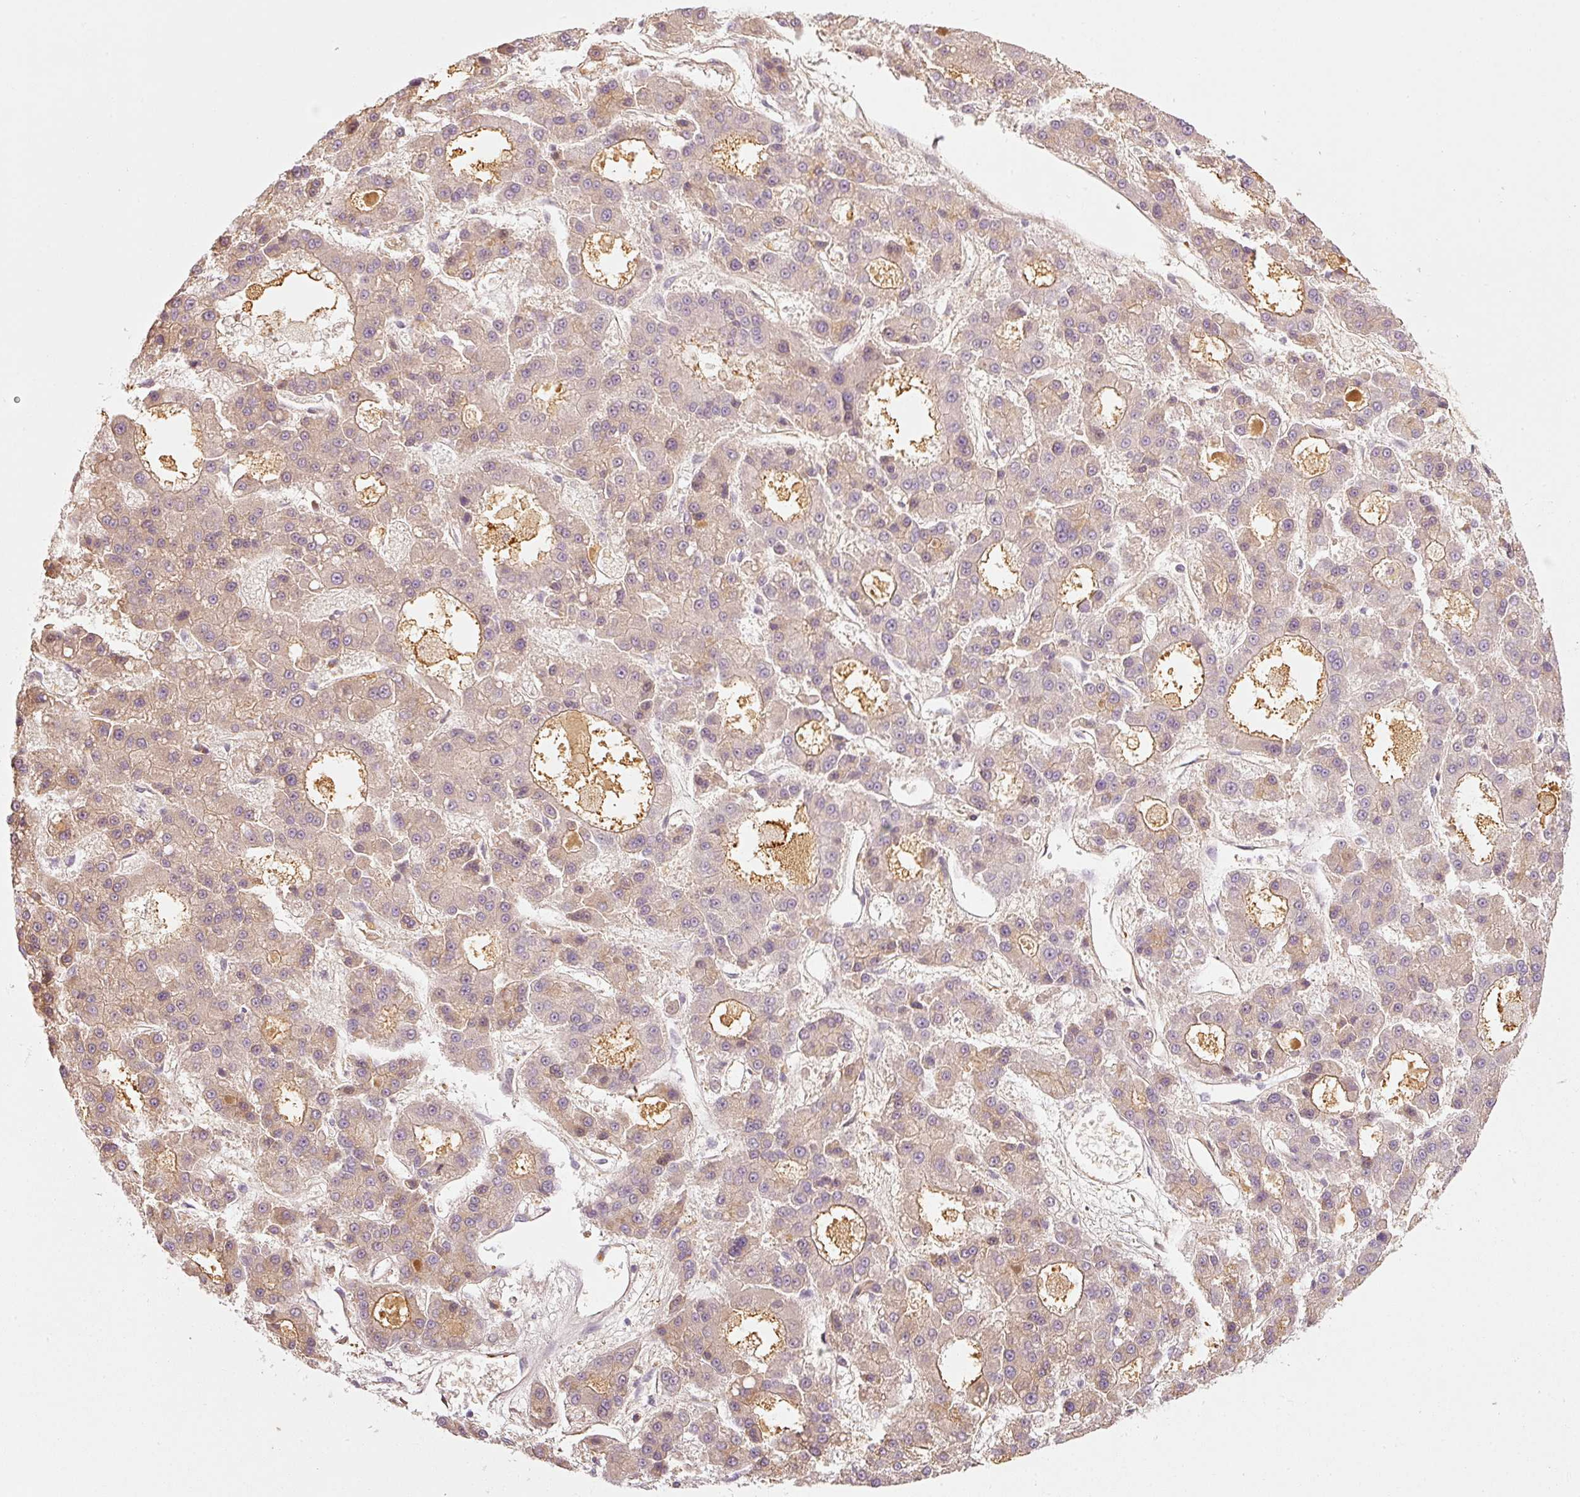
{"staining": {"intensity": "weak", "quantity": "25%-75%", "location": "cytoplasmic/membranous"}, "tissue": "liver cancer", "cell_type": "Tumor cells", "image_type": "cancer", "snomed": [{"axis": "morphology", "description": "Carcinoma, Hepatocellular, NOS"}, {"axis": "topography", "description": "Liver"}], "caption": "The histopathology image exhibits a brown stain indicating the presence of a protein in the cytoplasmic/membranous of tumor cells in hepatocellular carcinoma (liver).", "gene": "VCAM1", "patient": {"sex": "male", "age": 70}}